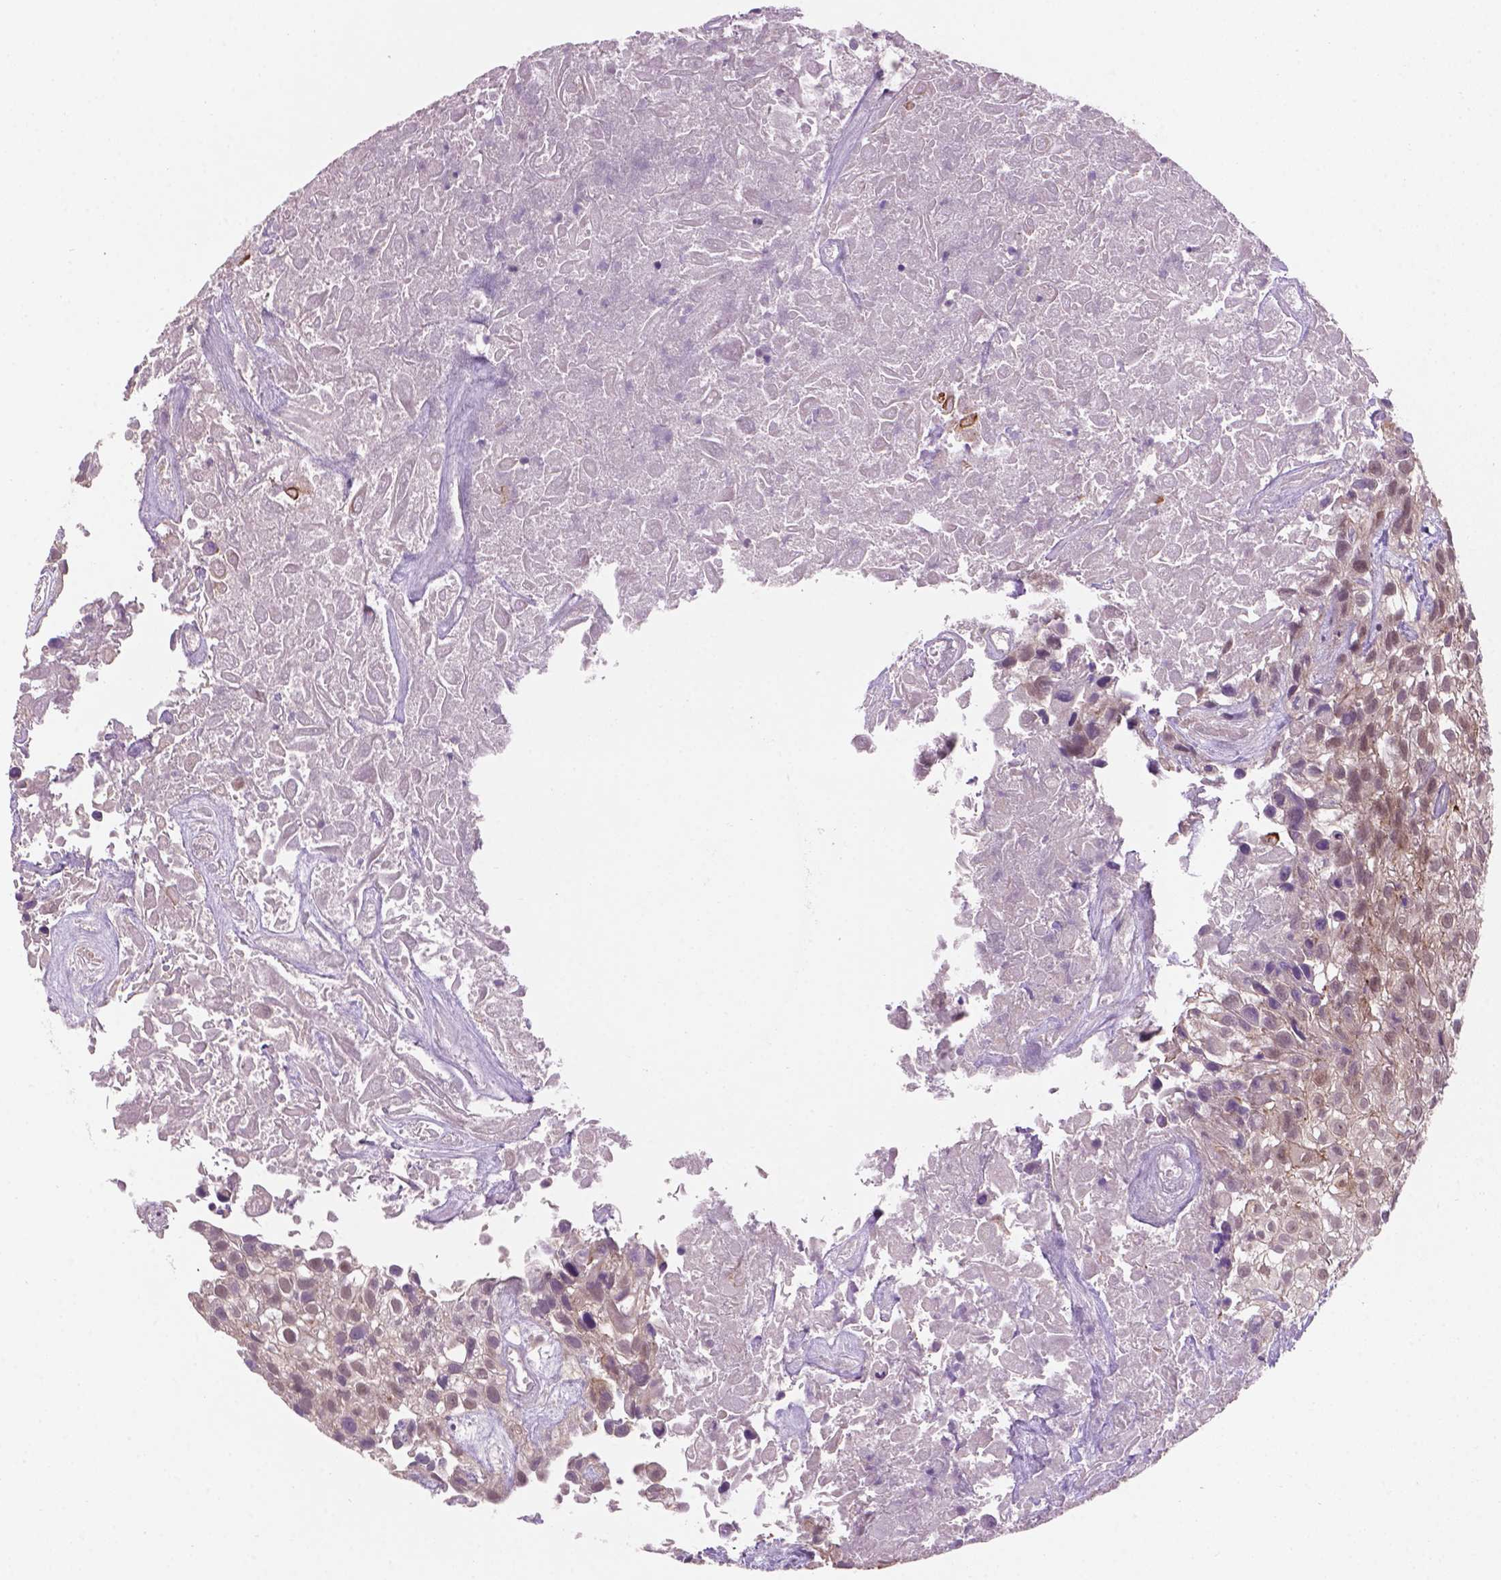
{"staining": {"intensity": "weak", "quantity": "25%-75%", "location": "nuclear"}, "tissue": "urothelial cancer", "cell_type": "Tumor cells", "image_type": "cancer", "snomed": [{"axis": "morphology", "description": "Urothelial carcinoma, High grade"}, {"axis": "topography", "description": "Urinary bladder"}], "caption": "Human urothelial carcinoma (high-grade) stained with a protein marker shows weak staining in tumor cells.", "gene": "GXYLT2", "patient": {"sex": "male", "age": 56}}